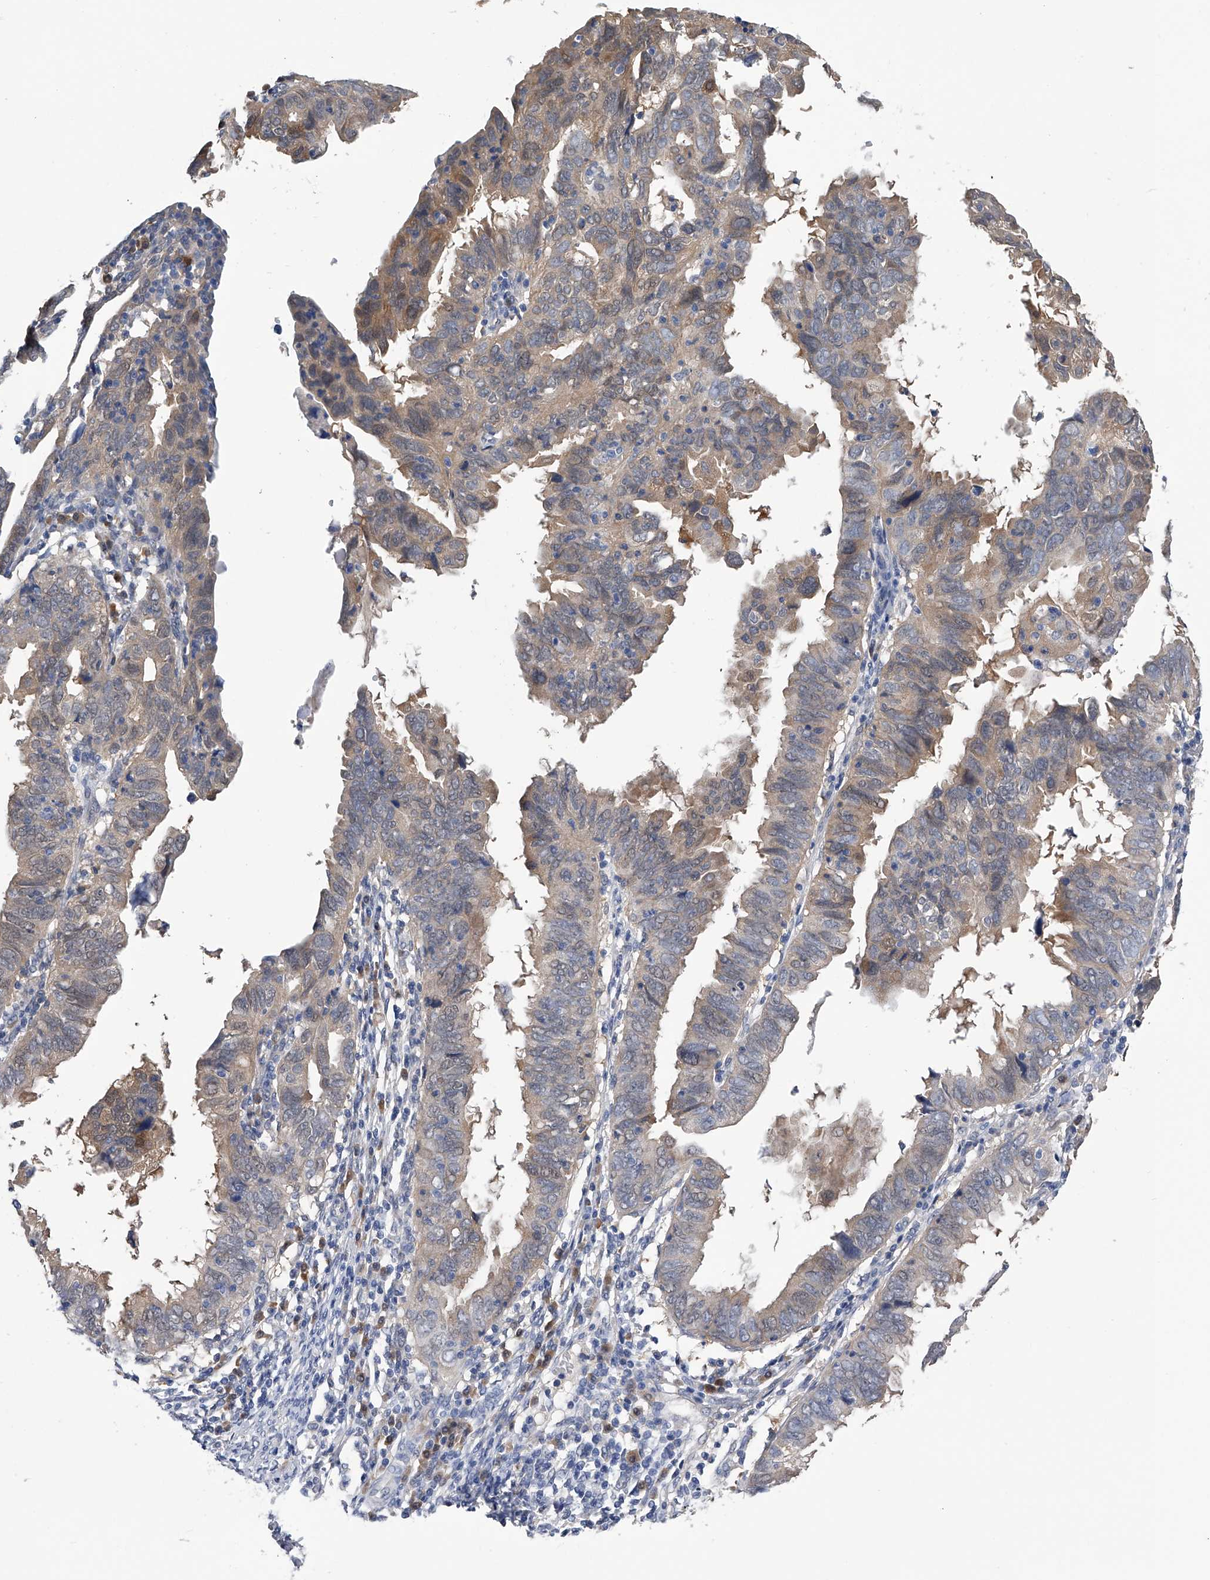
{"staining": {"intensity": "weak", "quantity": "25%-75%", "location": "cytoplasmic/membranous"}, "tissue": "endometrial cancer", "cell_type": "Tumor cells", "image_type": "cancer", "snomed": [{"axis": "morphology", "description": "Adenocarcinoma, NOS"}, {"axis": "topography", "description": "Uterus"}], "caption": "Endometrial cancer stained with a brown dye exhibits weak cytoplasmic/membranous positive positivity in approximately 25%-75% of tumor cells.", "gene": "PGM3", "patient": {"sex": "female", "age": 77}}